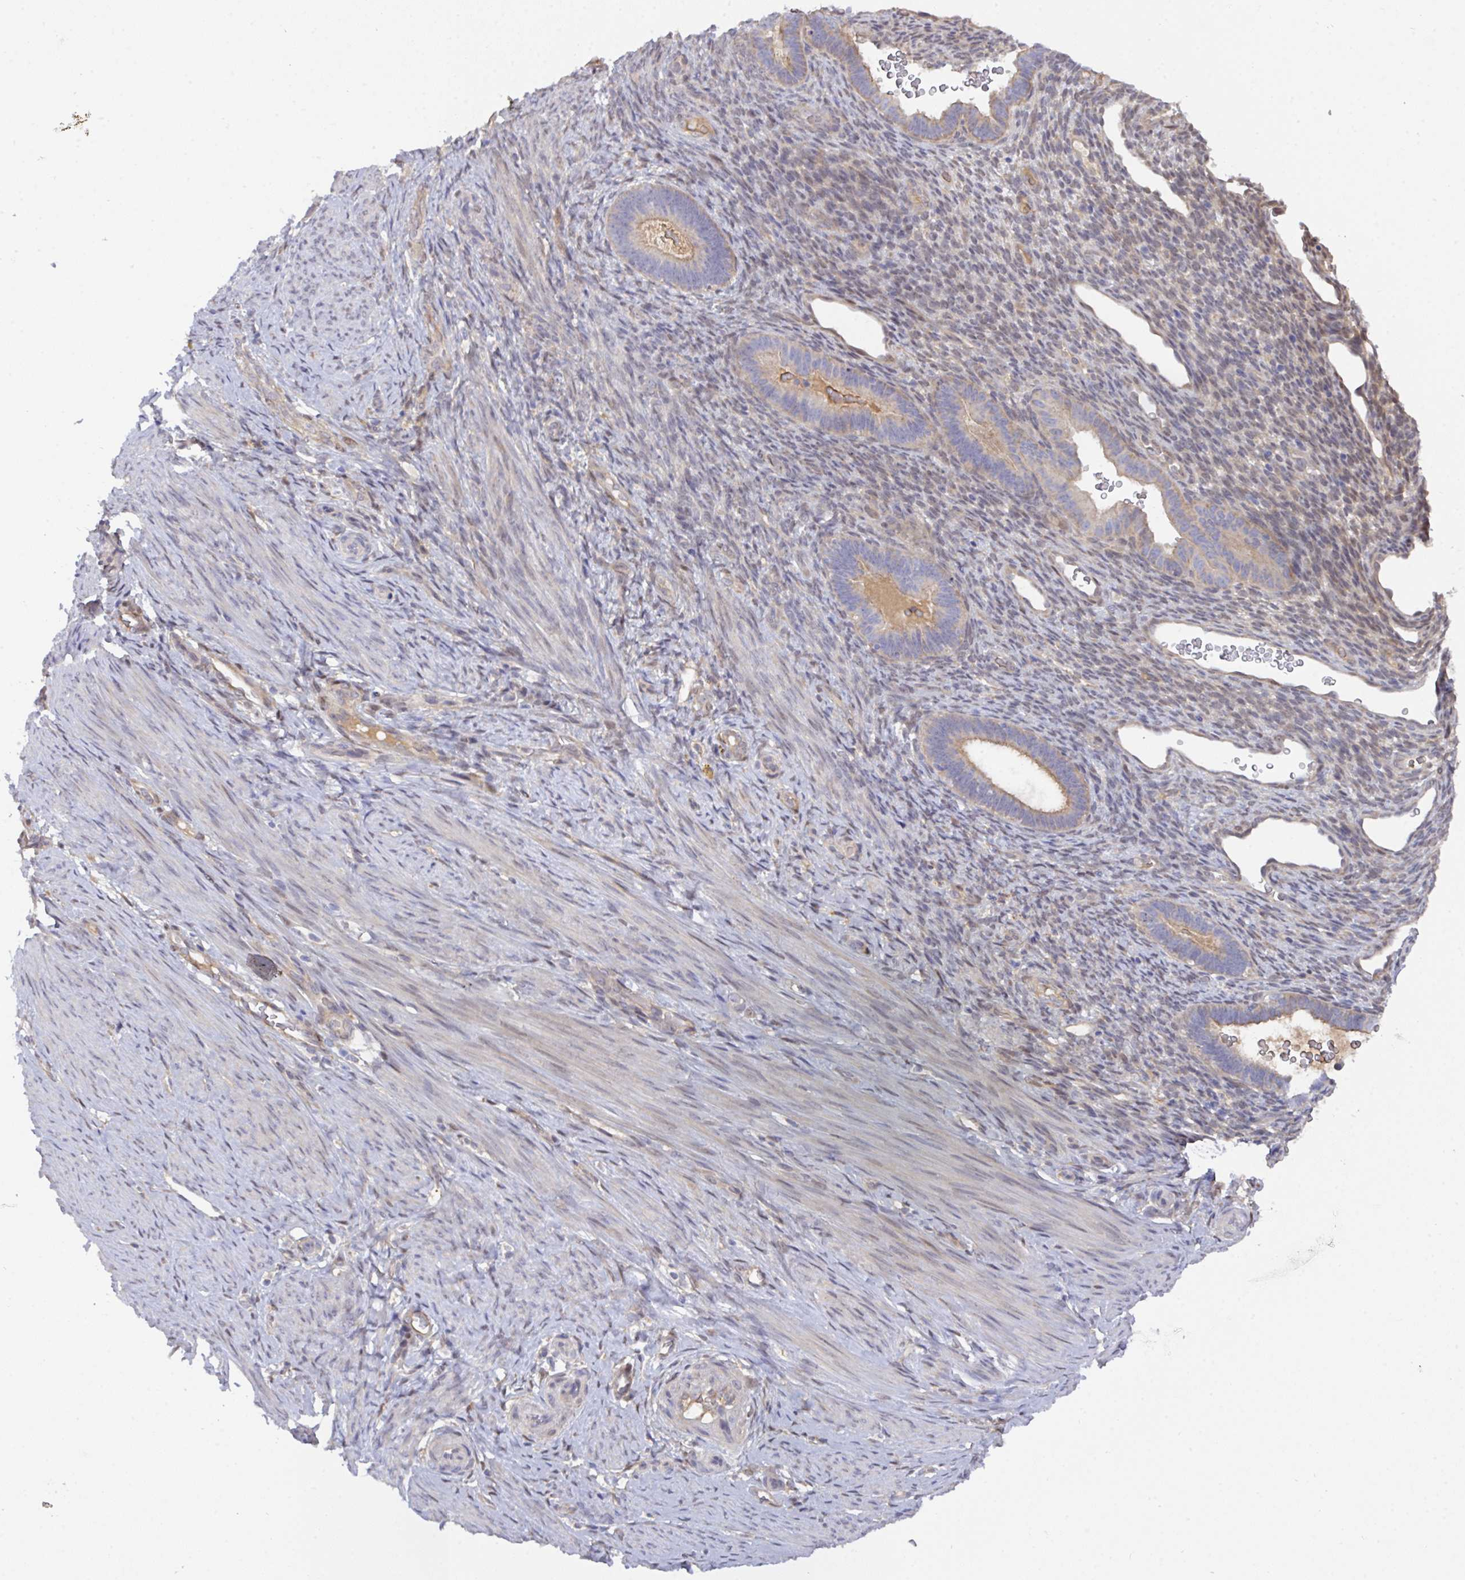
{"staining": {"intensity": "weak", "quantity": "25%-75%", "location": "cytoplasmic/membranous"}, "tissue": "endometrium", "cell_type": "Cells in endometrial stroma", "image_type": "normal", "snomed": [{"axis": "morphology", "description": "Normal tissue, NOS"}, {"axis": "topography", "description": "Endometrium"}], "caption": "Immunohistochemical staining of unremarkable endometrium exhibits low levels of weak cytoplasmic/membranous staining in approximately 25%-75% of cells in endometrial stroma.", "gene": "L3HYPDH", "patient": {"sex": "female", "age": 34}}